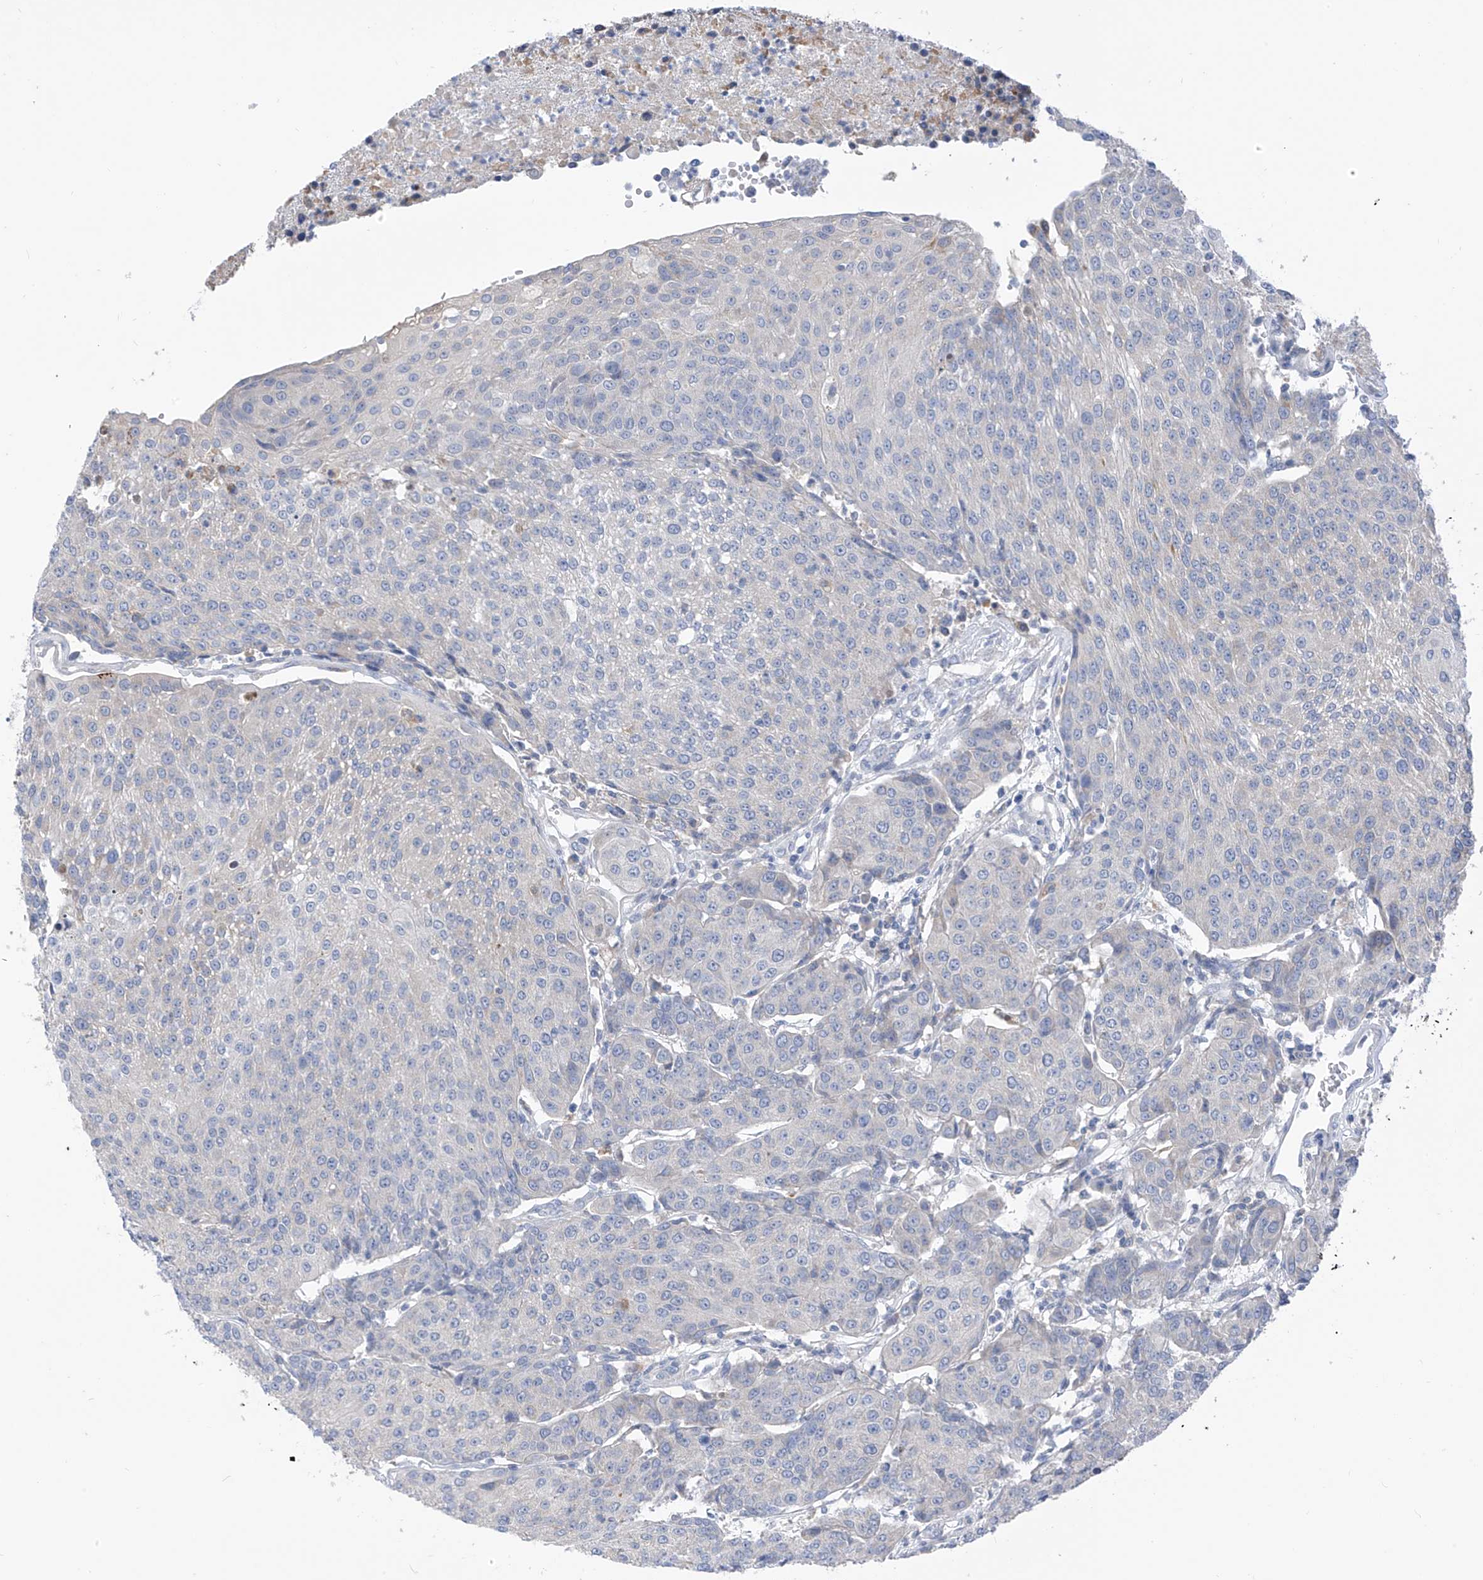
{"staining": {"intensity": "negative", "quantity": "none", "location": "none"}, "tissue": "urothelial cancer", "cell_type": "Tumor cells", "image_type": "cancer", "snomed": [{"axis": "morphology", "description": "Urothelial carcinoma, High grade"}, {"axis": "topography", "description": "Urinary bladder"}], "caption": "Tumor cells are negative for protein expression in human urothelial carcinoma (high-grade).", "gene": "LDAH", "patient": {"sex": "female", "age": 85}}